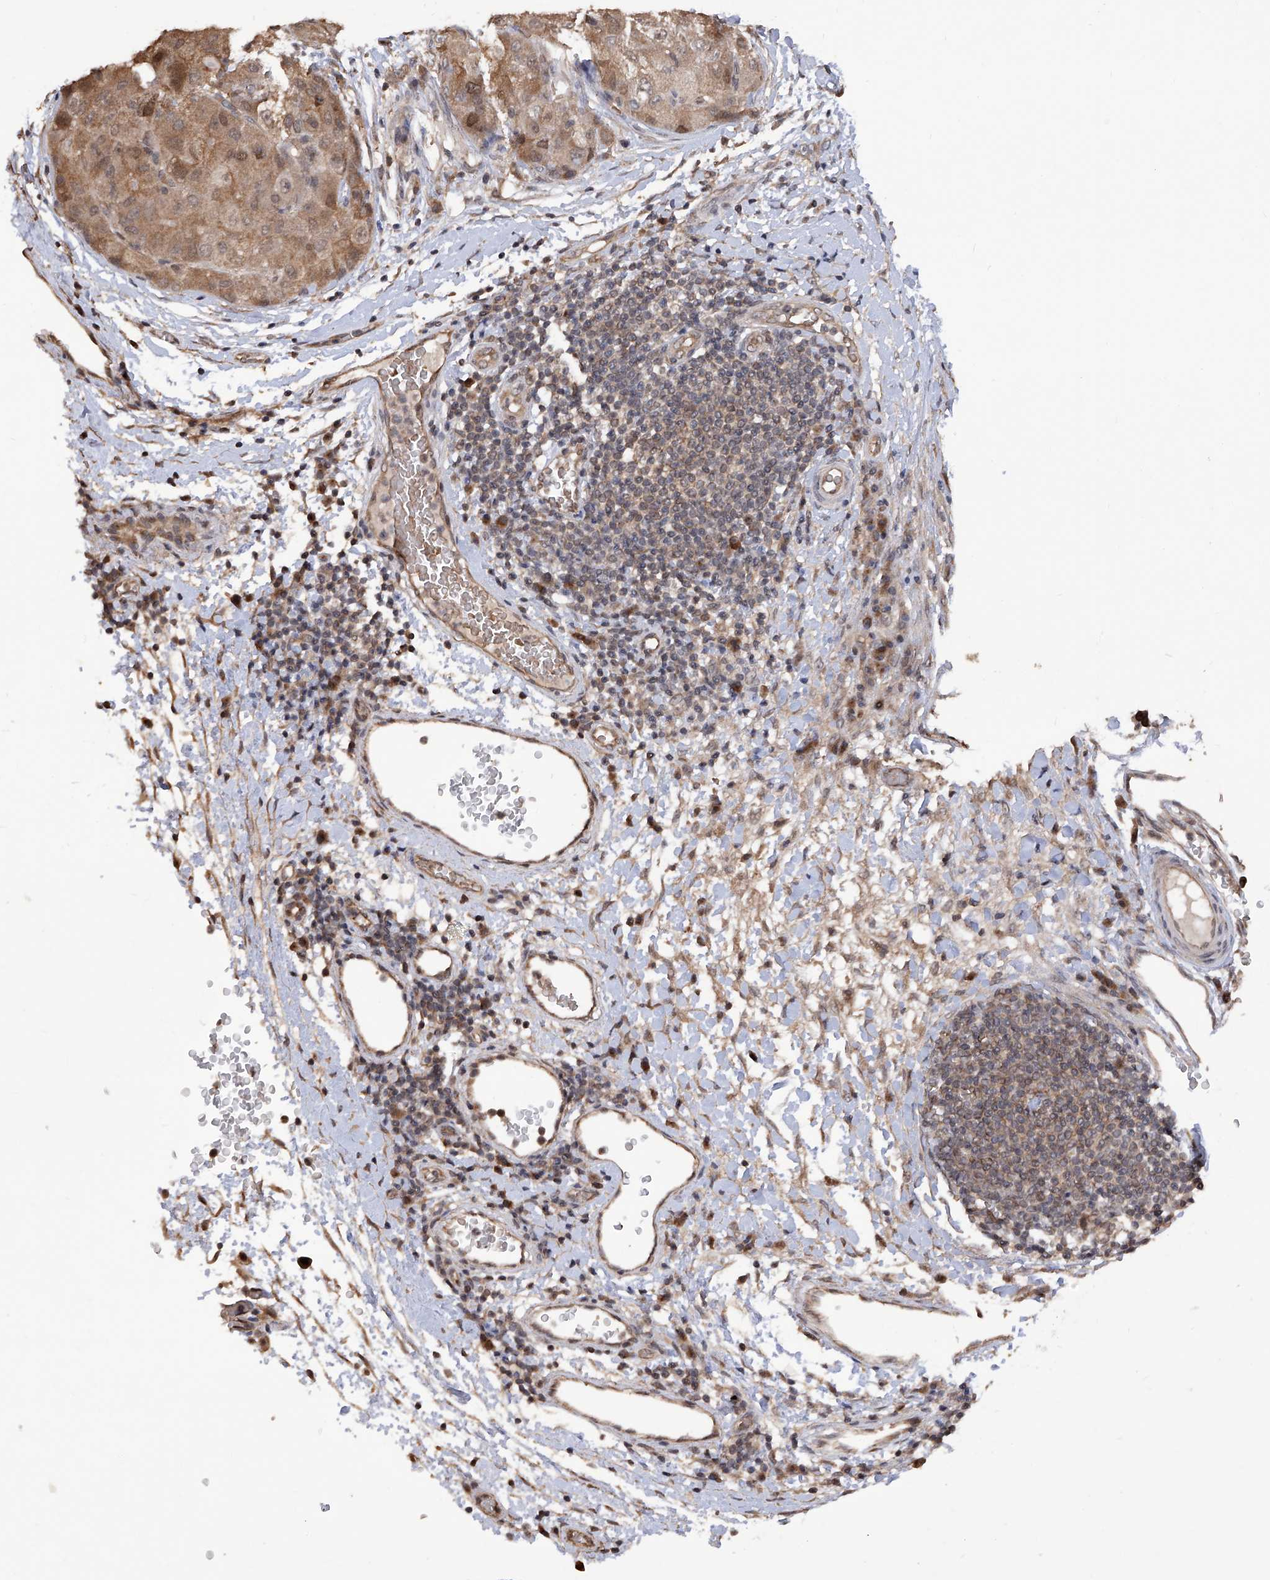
{"staining": {"intensity": "moderate", "quantity": "<25%", "location": "cytoplasmic/membranous"}, "tissue": "liver cancer", "cell_type": "Tumor cells", "image_type": "cancer", "snomed": [{"axis": "morphology", "description": "Carcinoma, Hepatocellular, NOS"}, {"axis": "topography", "description": "Liver"}], "caption": "Brown immunohistochemical staining in human liver hepatocellular carcinoma demonstrates moderate cytoplasmic/membranous positivity in approximately <25% of tumor cells.", "gene": "LYSMD4", "patient": {"sex": "male", "age": 80}}